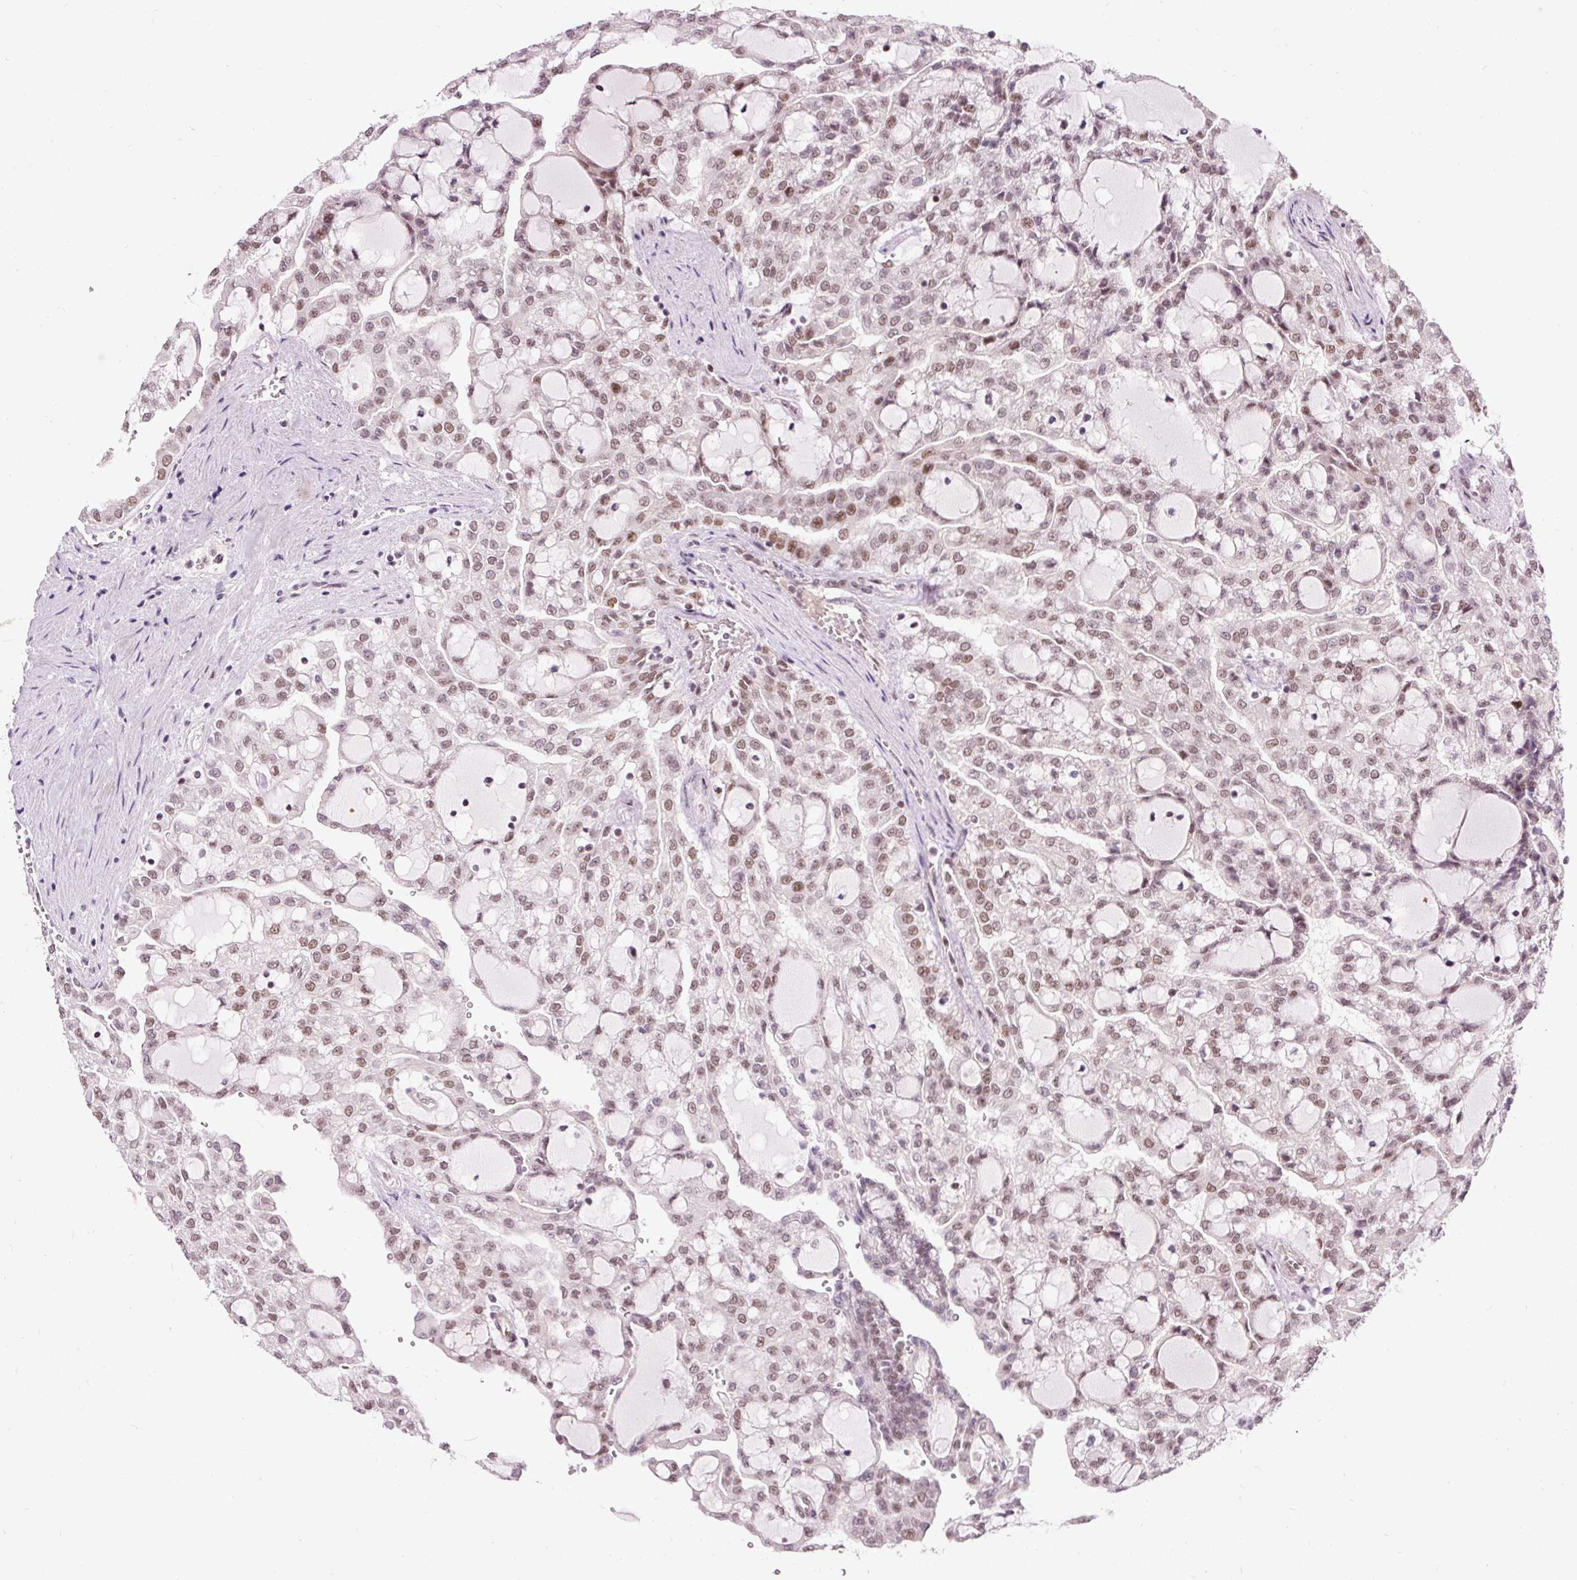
{"staining": {"intensity": "weak", "quantity": "25%-75%", "location": "nuclear"}, "tissue": "renal cancer", "cell_type": "Tumor cells", "image_type": "cancer", "snomed": [{"axis": "morphology", "description": "Adenocarcinoma, NOS"}, {"axis": "topography", "description": "Kidney"}], "caption": "A photomicrograph of adenocarcinoma (renal) stained for a protein shows weak nuclear brown staining in tumor cells.", "gene": "HNRNPC", "patient": {"sex": "male", "age": 63}}